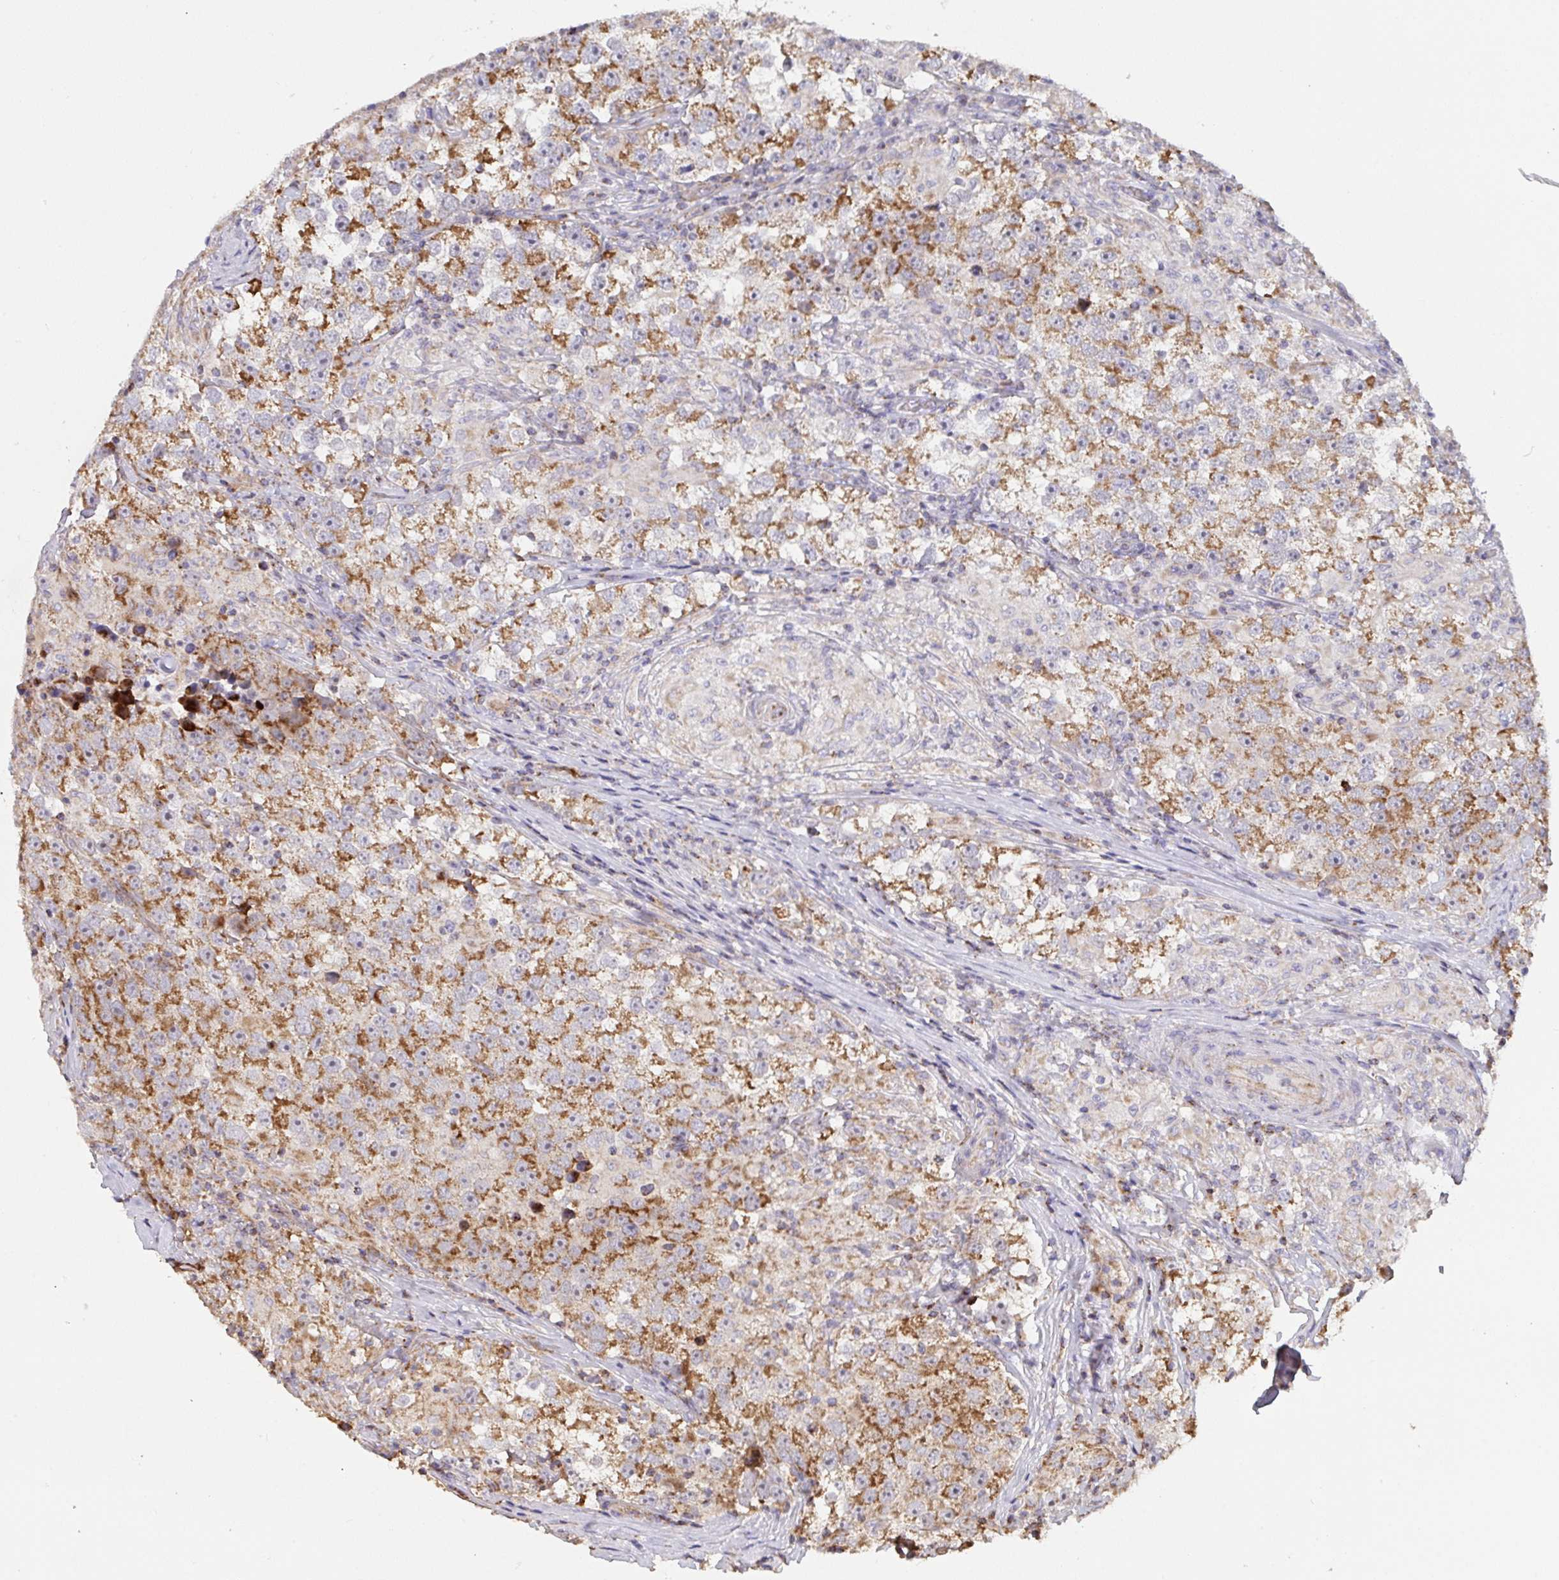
{"staining": {"intensity": "strong", "quantity": "25%-75%", "location": "cytoplasmic/membranous"}, "tissue": "testis cancer", "cell_type": "Tumor cells", "image_type": "cancer", "snomed": [{"axis": "morphology", "description": "Seminoma, NOS"}, {"axis": "topography", "description": "Testis"}], "caption": "Immunohistochemical staining of human testis cancer reveals high levels of strong cytoplasmic/membranous protein expression in about 25%-75% of tumor cells. (DAB IHC, brown staining for protein, blue staining for nuclei).", "gene": "MICOS10", "patient": {"sex": "male", "age": 46}}